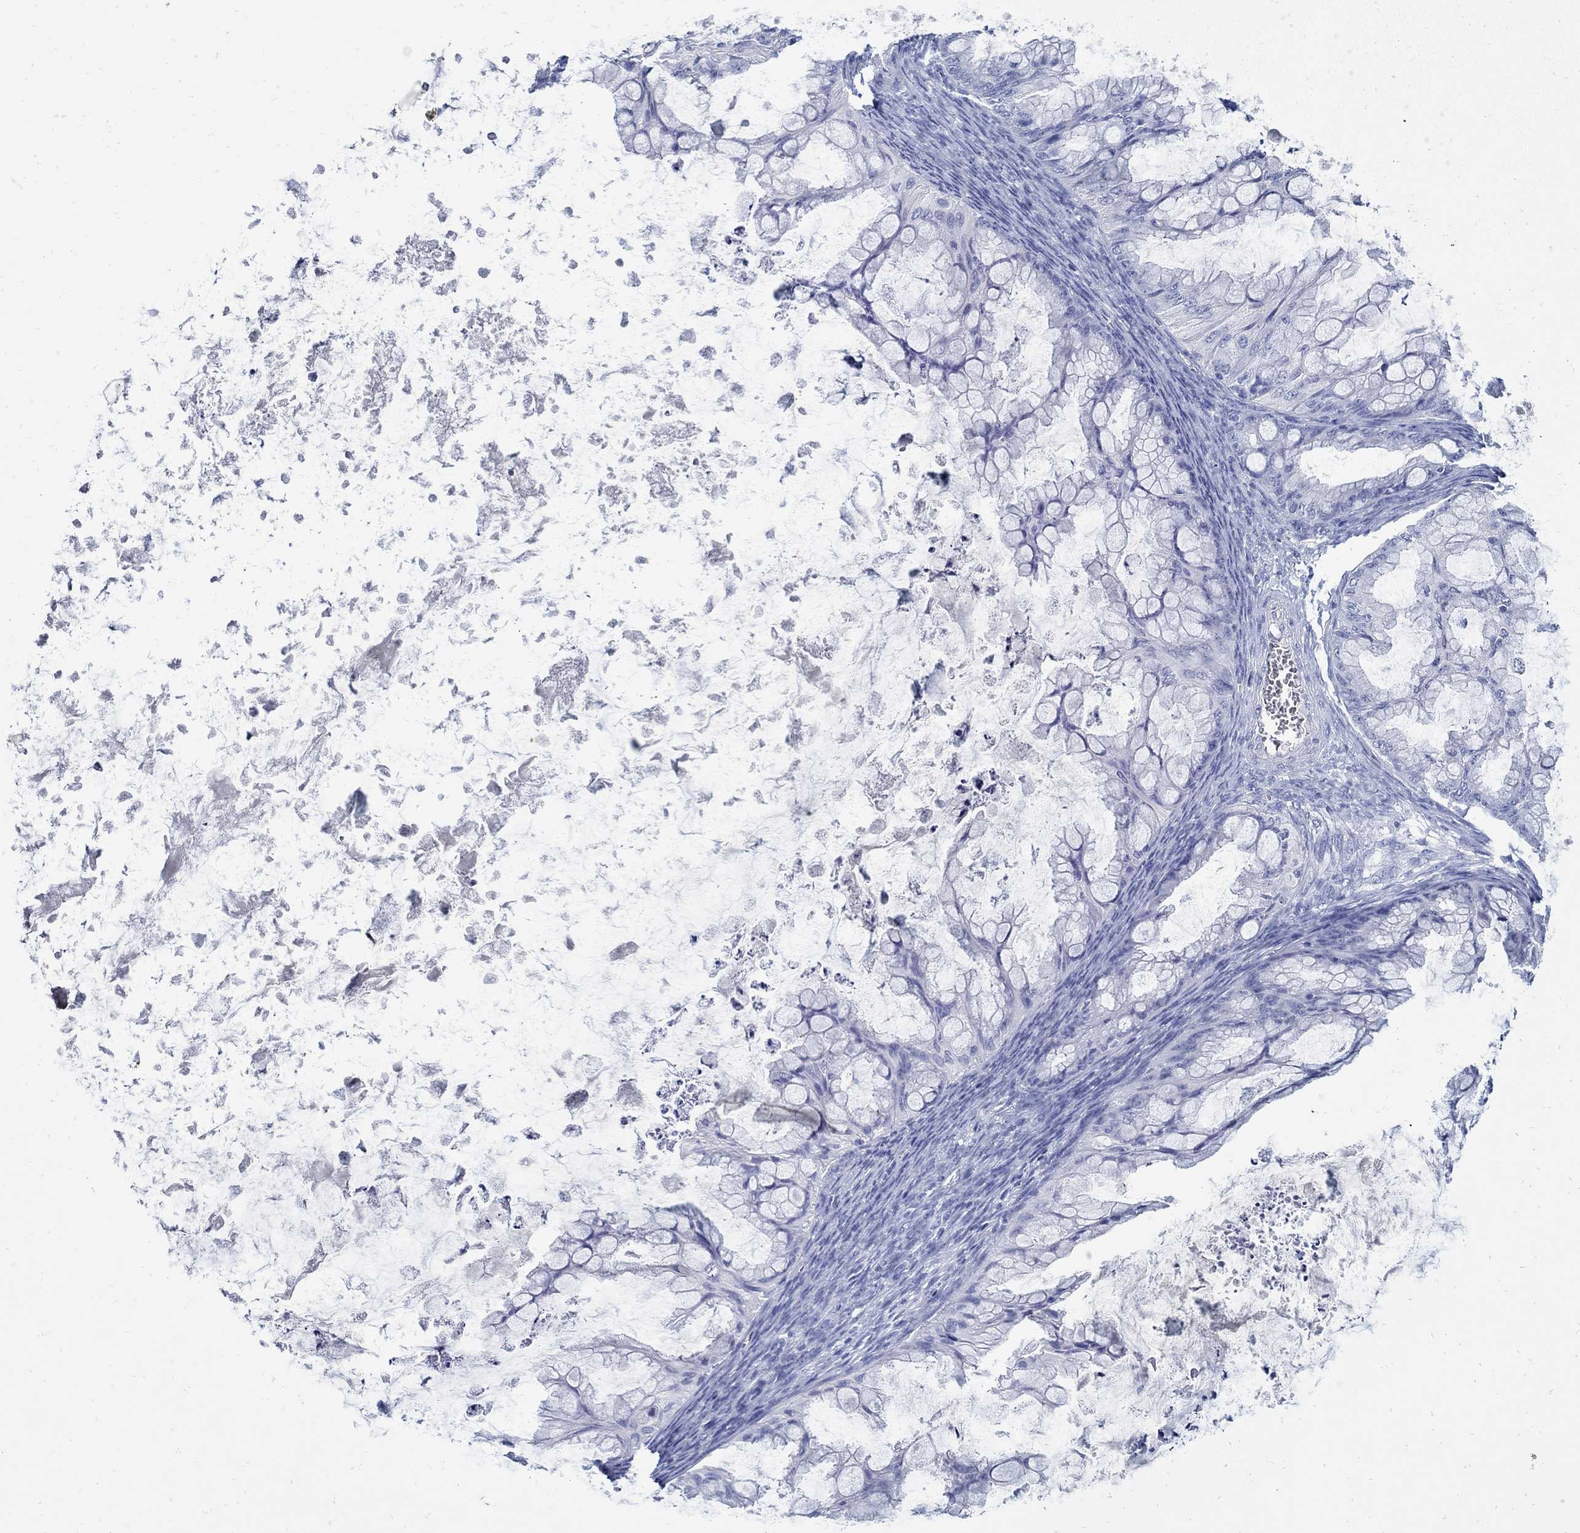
{"staining": {"intensity": "negative", "quantity": "none", "location": "none"}, "tissue": "ovarian cancer", "cell_type": "Tumor cells", "image_type": "cancer", "snomed": [{"axis": "morphology", "description": "Cystadenocarcinoma, mucinous, NOS"}, {"axis": "topography", "description": "Ovary"}], "caption": "Immunohistochemical staining of ovarian mucinous cystadenocarcinoma exhibits no significant positivity in tumor cells.", "gene": "PAX9", "patient": {"sex": "female", "age": 35}}